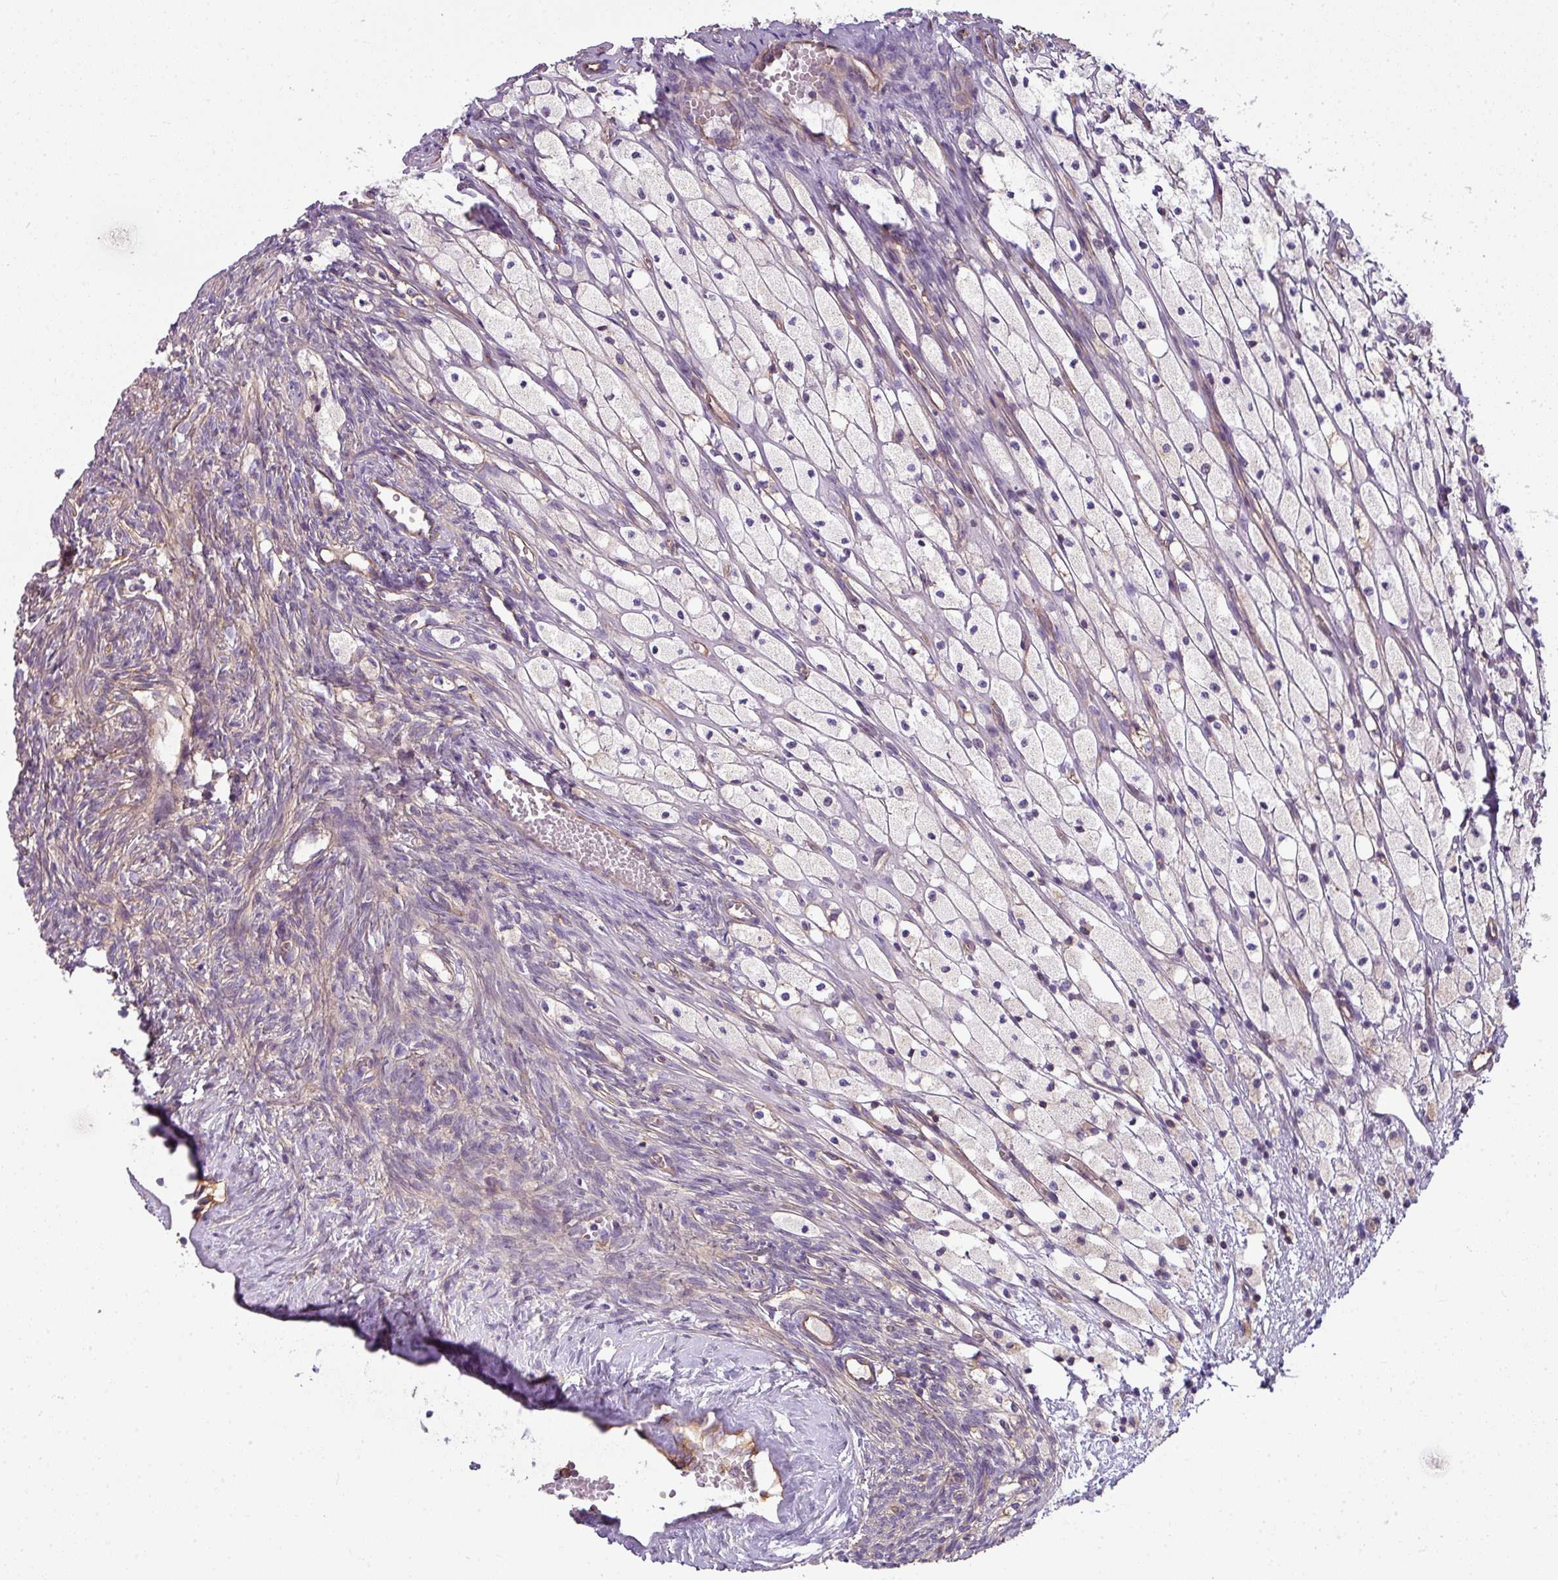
{"staining": {"intensity": "moderate", "quantity": "25%-75%", "location": "cytoplasmic/membranous"}, "tissue": "ovary", "cell_type": "Ovarian stroma cells", "image_type": "normal", "snomed": [{"axis": "morphology", "description": "Normal tissue, NOS"}, {"axis": "topography", "description": "Ovary"}], "caption": "Benign ovary demonstrates moderate cytoplasmic/membranous positivity in about 25%-75% of ovarian stroma cells.", "gene": "PALS2", "patient": {"sex": "female", "age": 51}}